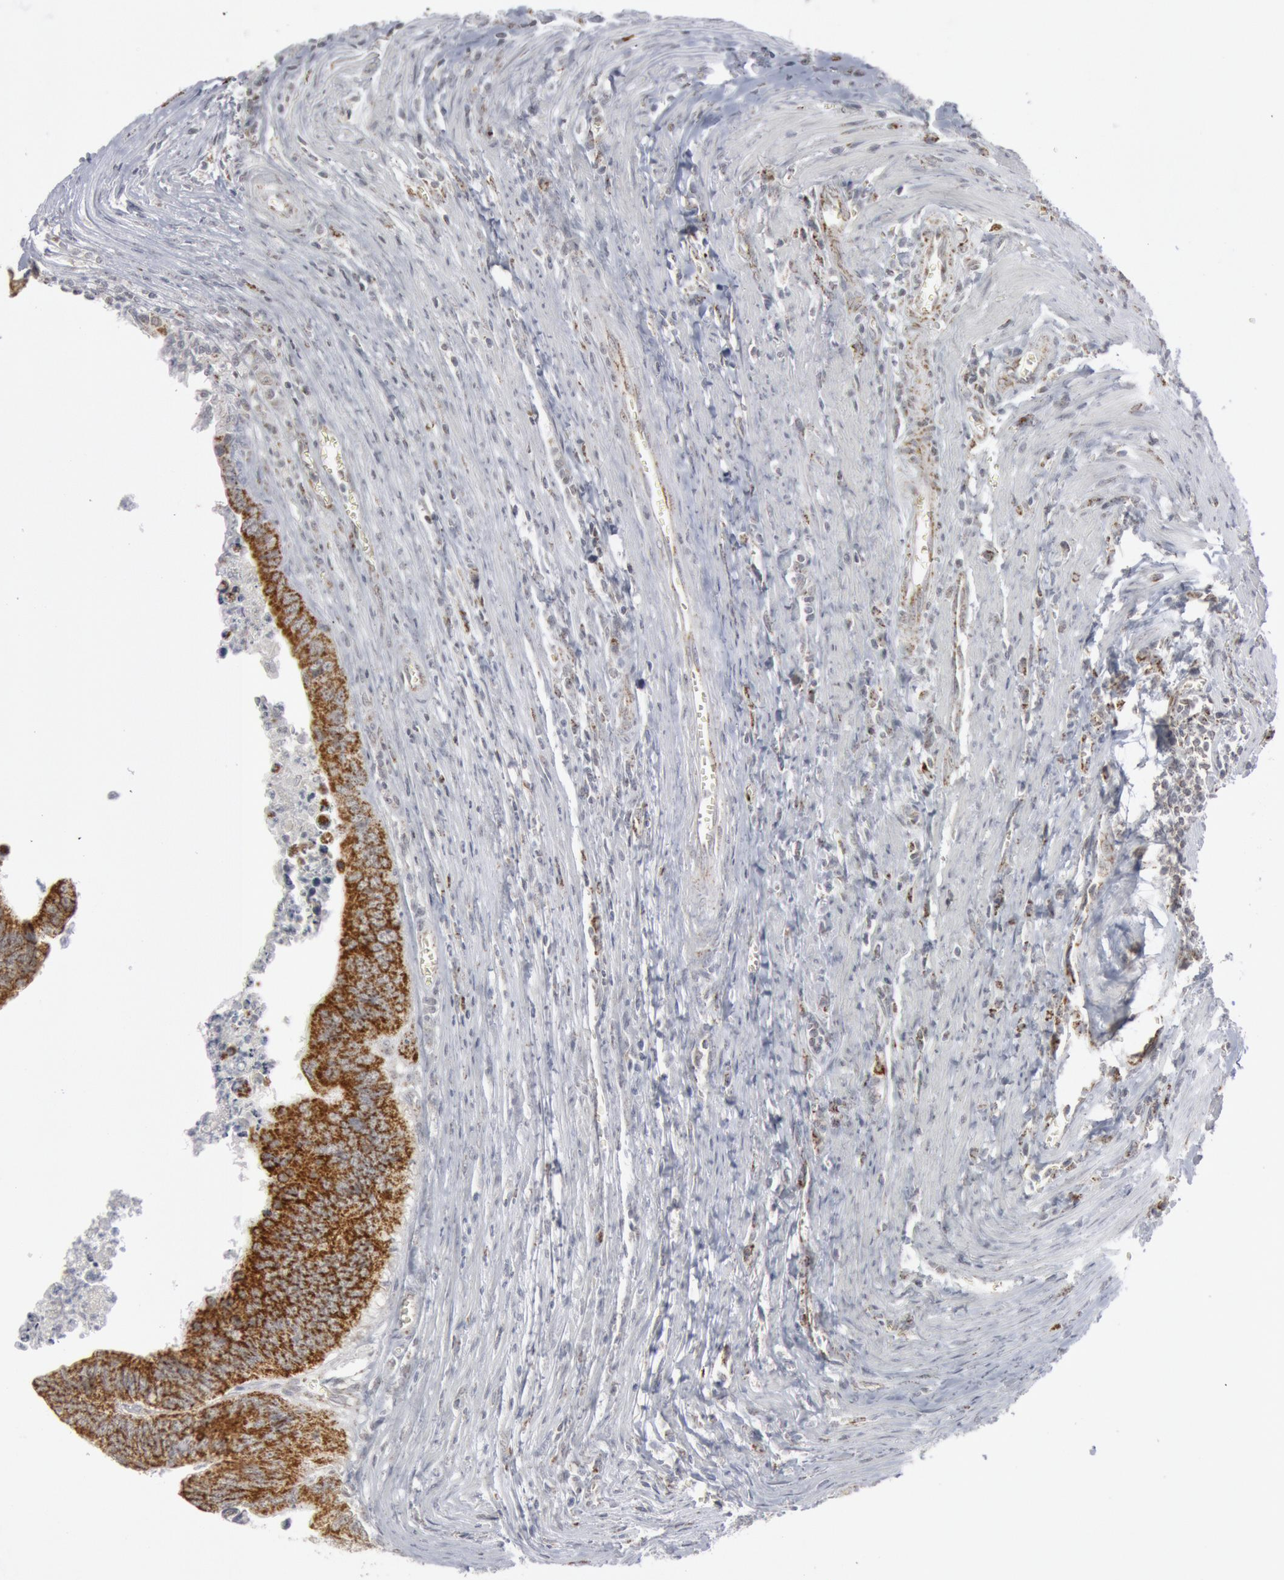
{"staining": {"intensity": "moderate", "quantity": ">75%", "location": "cytoplasmic/membranous"}, "tissue": "colorectal cancer", "cell_type": "Tumor cells", "image_type": "cancer", "snomed": [{"axis": "morphology", "description": "Adenocarcinoma, NOS"}, {"axis": "topography", "description": "Colon"}], "caption": "This histopathology image reveals adenocarcinoma (colorectal) stained with IHC to label a protein in brown. The cytoplasmic/membranous of tumor cells show moderate positivity for the protein. Nuclei are counter-stained blue.", "gene": "CASP9", "patient": {"sex": "male", "age": 72}}